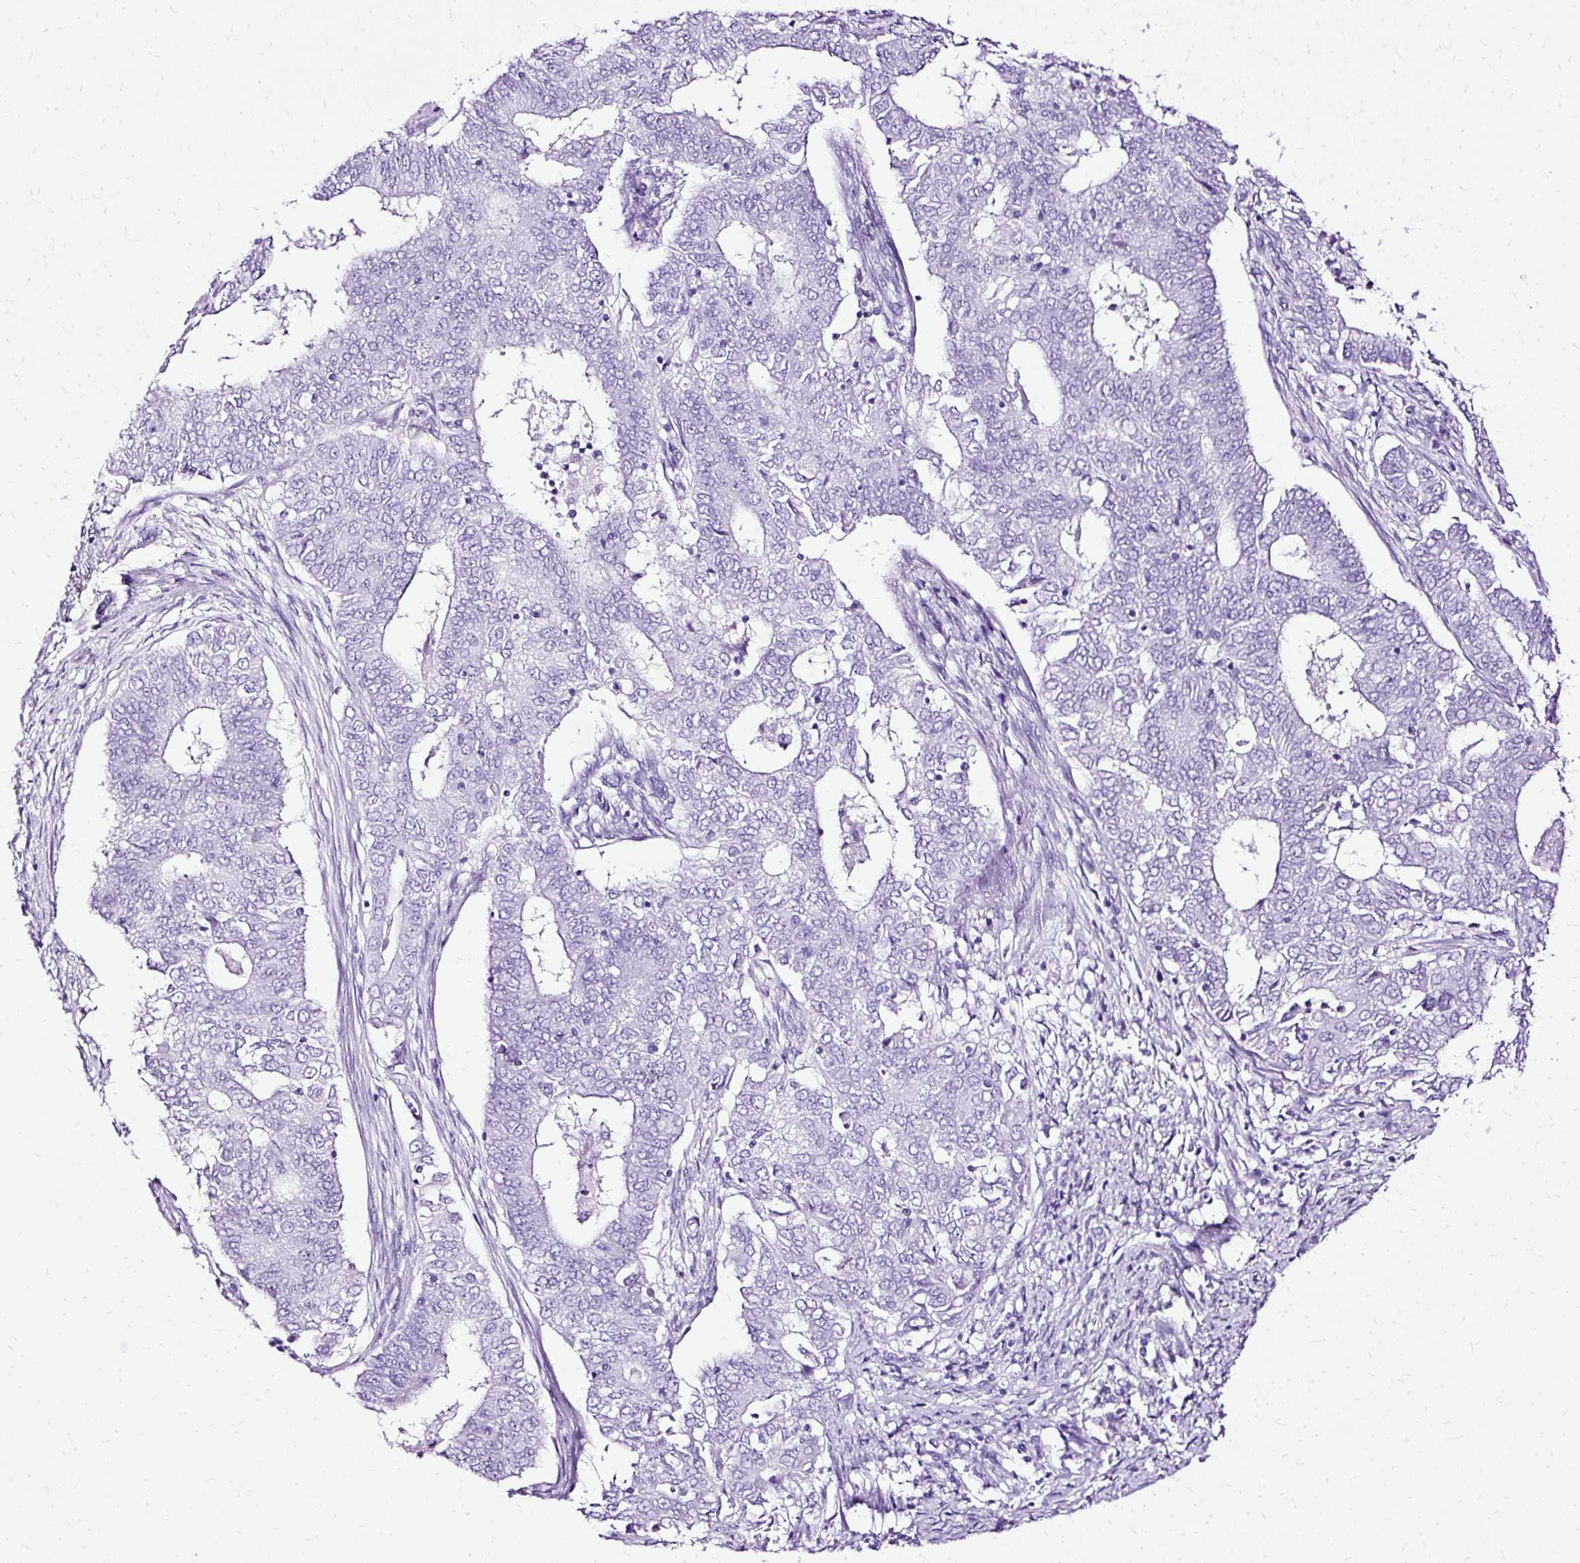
{"staining": {"intensity": "negative", "quantity": "none", "location": "none"}, "tissue": "endometrial cancer", "cell_type": "Tumor cells", "image_type": "cancer", "snomed": [{"axis": "morphology", "description": "Adenocarcinoma, NOS"}, {"axis": "topography", "description": "Endometrium"}], "caption": "Tumor cells are negative for brown protein staining in endometrial cancer (adenocarcinoma).", "gene": "SLC8A2", "patient": {"sex": "female", "age": 62}}